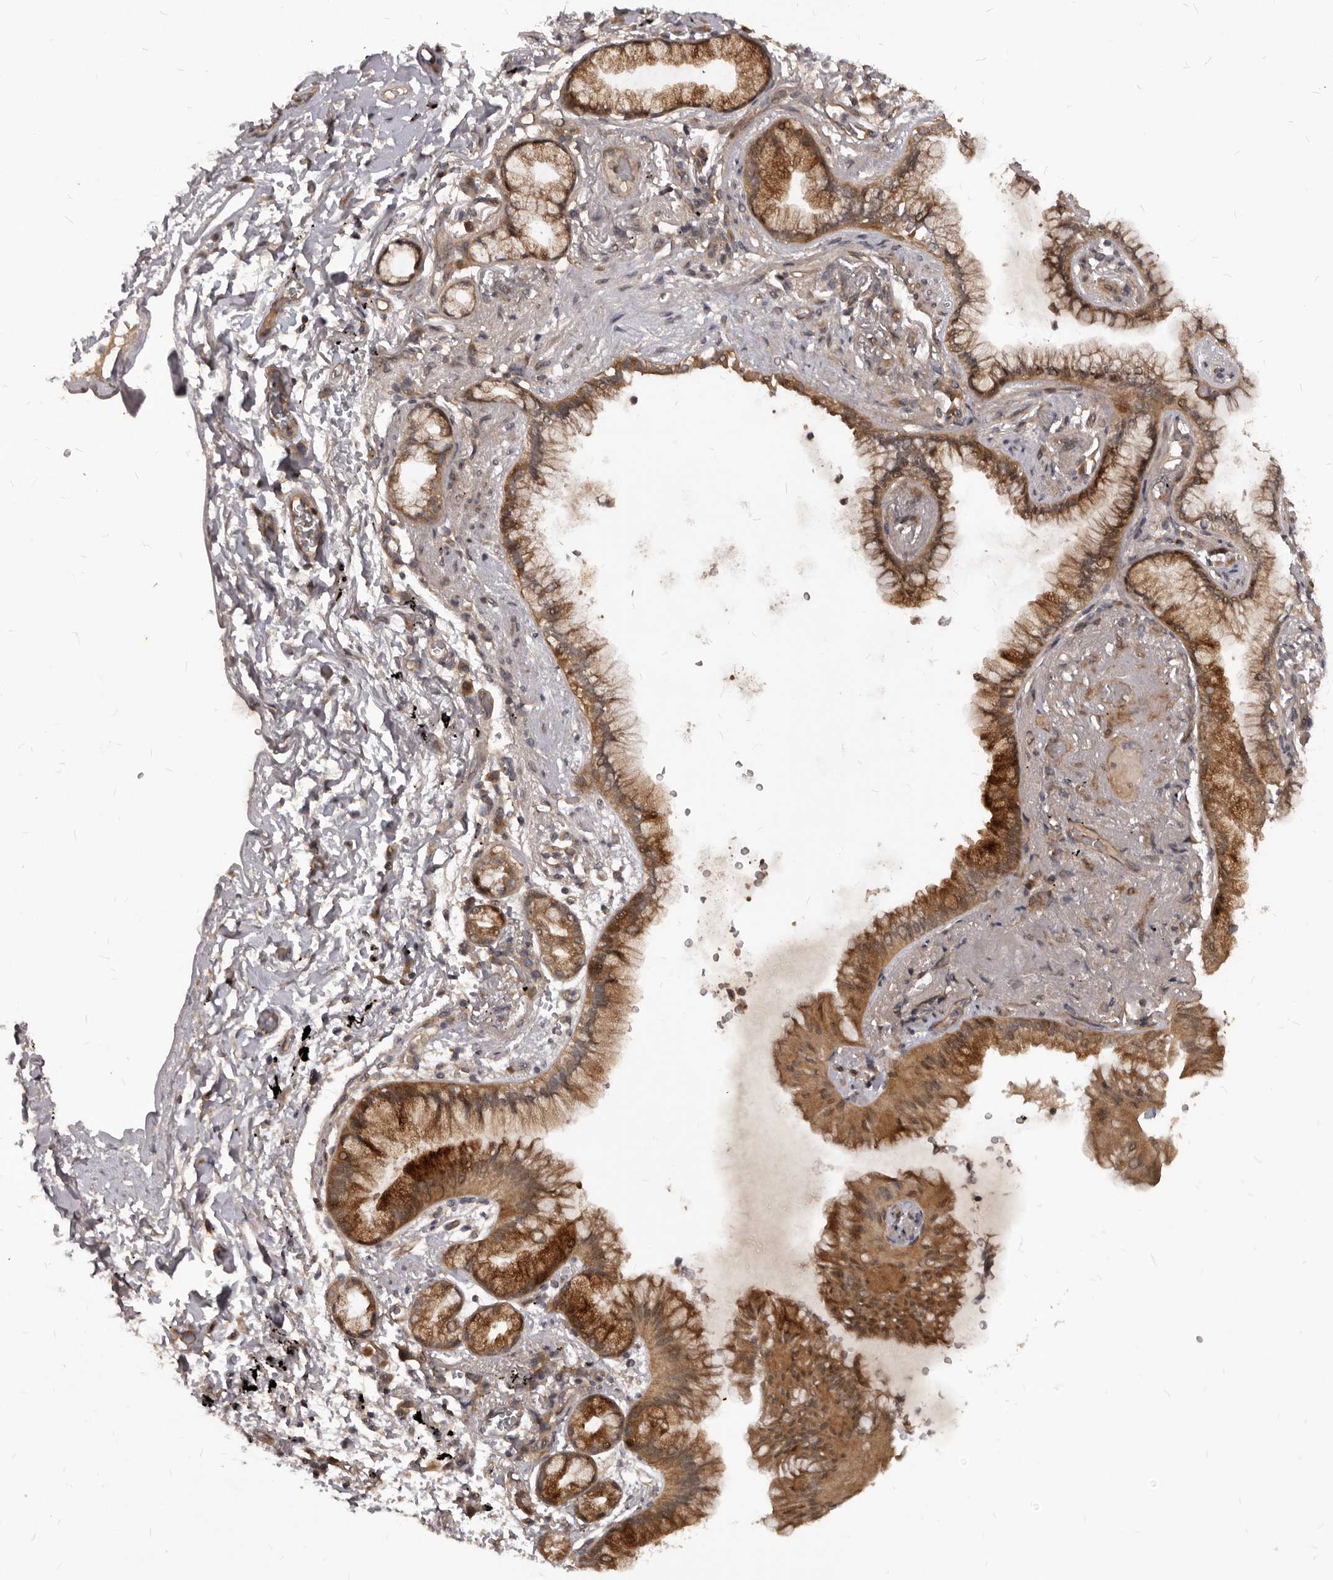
{"staining": {"intensity": "moderate", "quantity": ">75%", "location": "cytoplasmic/membranous"}, "tissue": "lung cancer", "cell_type": "Tumor cells", "image_type": "cancer", "snomed": [{"axis": "morphology", "description": "Adenocarcinoma, NOS"}, {"axis": "topography", "description": "Lung"}], "caption": "Immunohistochemical staining of human lung cancer (adenocarcinoma) demonstrates medium levels of moderate cytoplasmic/membranous protein positivity in approximately >75% of tumor cells. (DAB (3,3'-diaminobenzidine) = brown stain, brightfield microscopy at high magnification).", "gene": "GABPB2", "patient": {"sex": "female", "age": 70}}